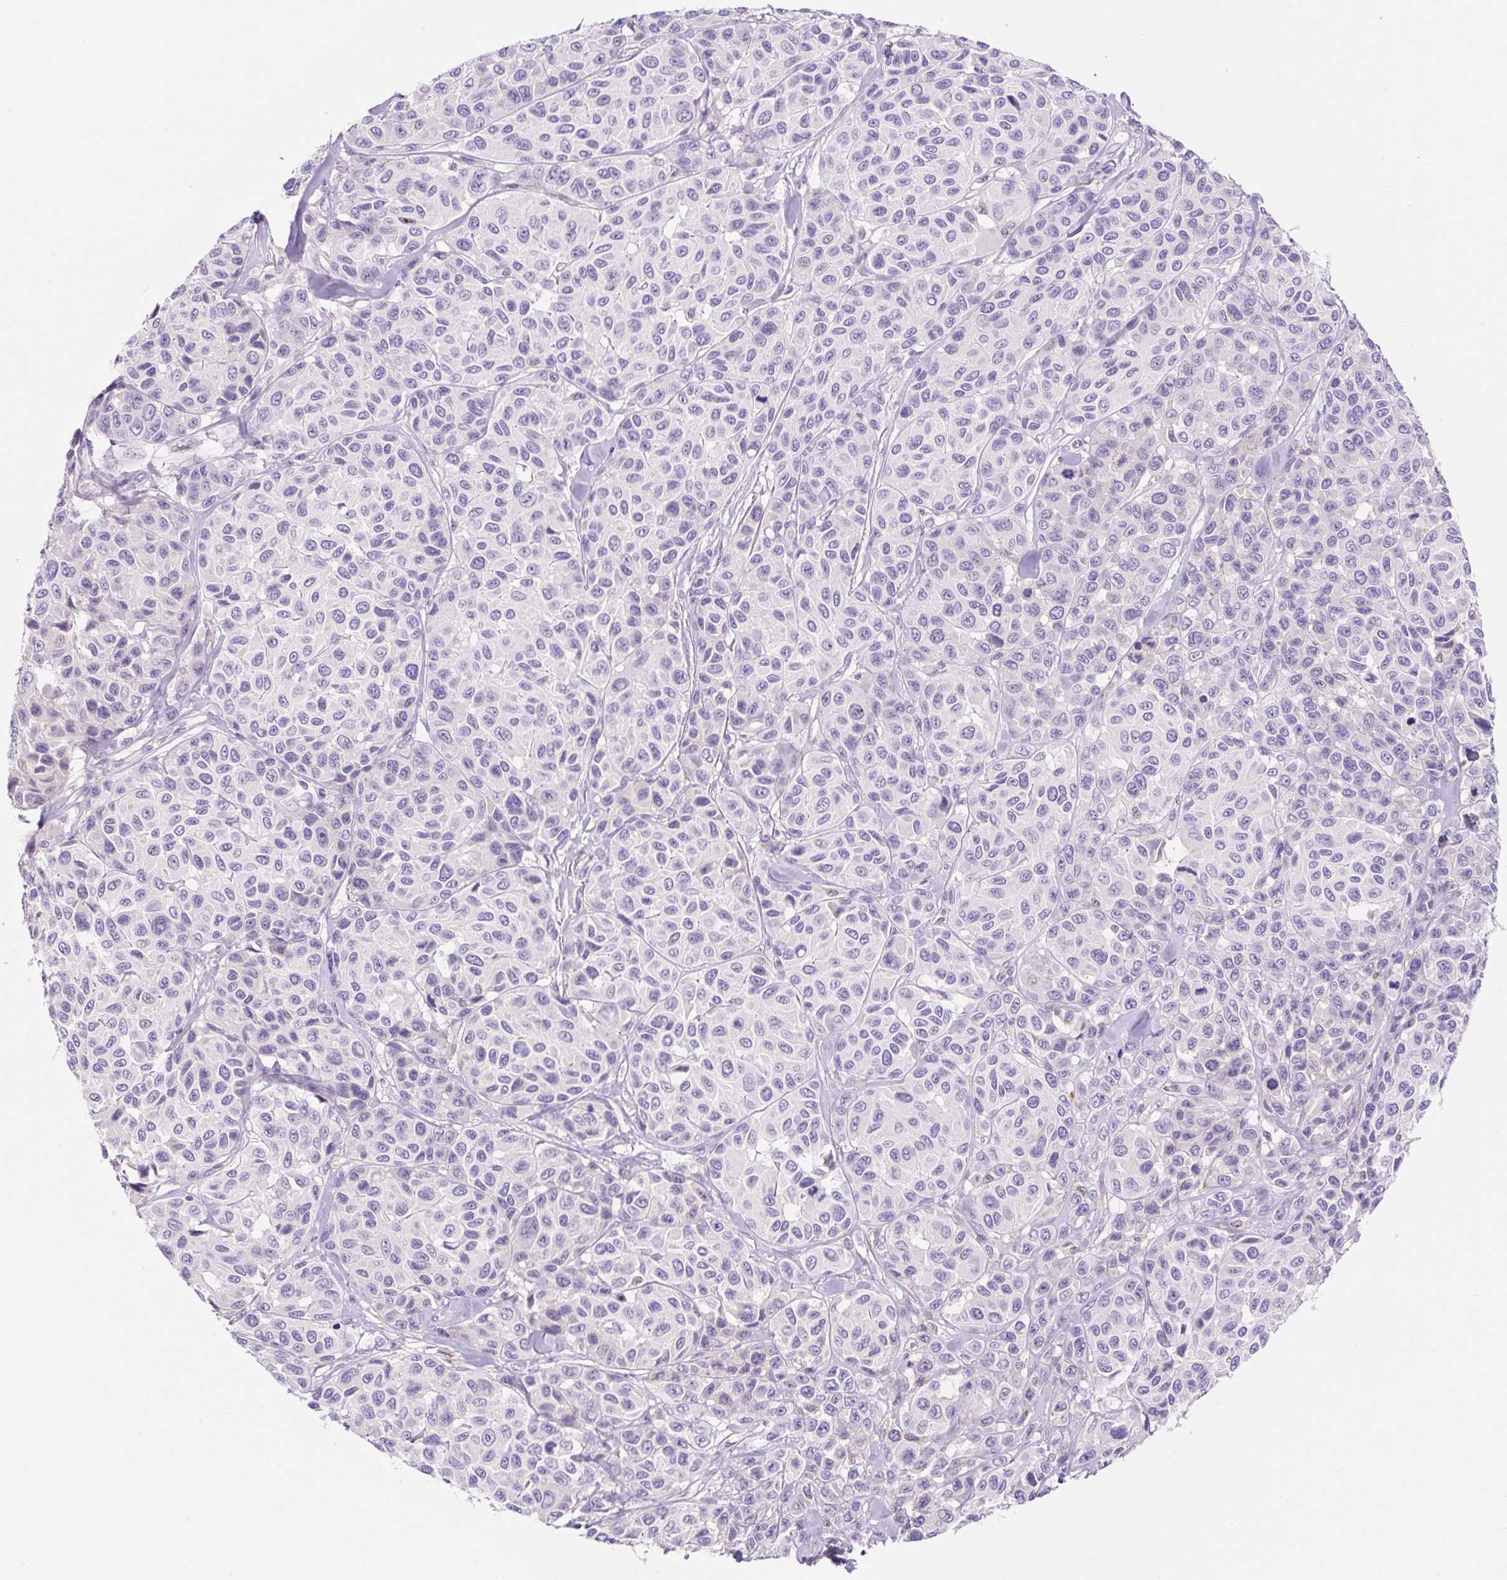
{"staining": {"intensity": "negative", "quantity": "none", "location": "none"}, "tissue": "melanoma", "cell_type": "Tumor cells", "image_type": "cancer", "snomed": [{"axis": "morphology", "description": "Malignant melanoma, NOS"}, {"axis": "topography", "description": "Skin"}], "caption": "Micrograph shows no protein staining in tumor cells of melanoma tissue.", "gene": "TMEM150C", "patient": {"sex": "female", "age": 66}}